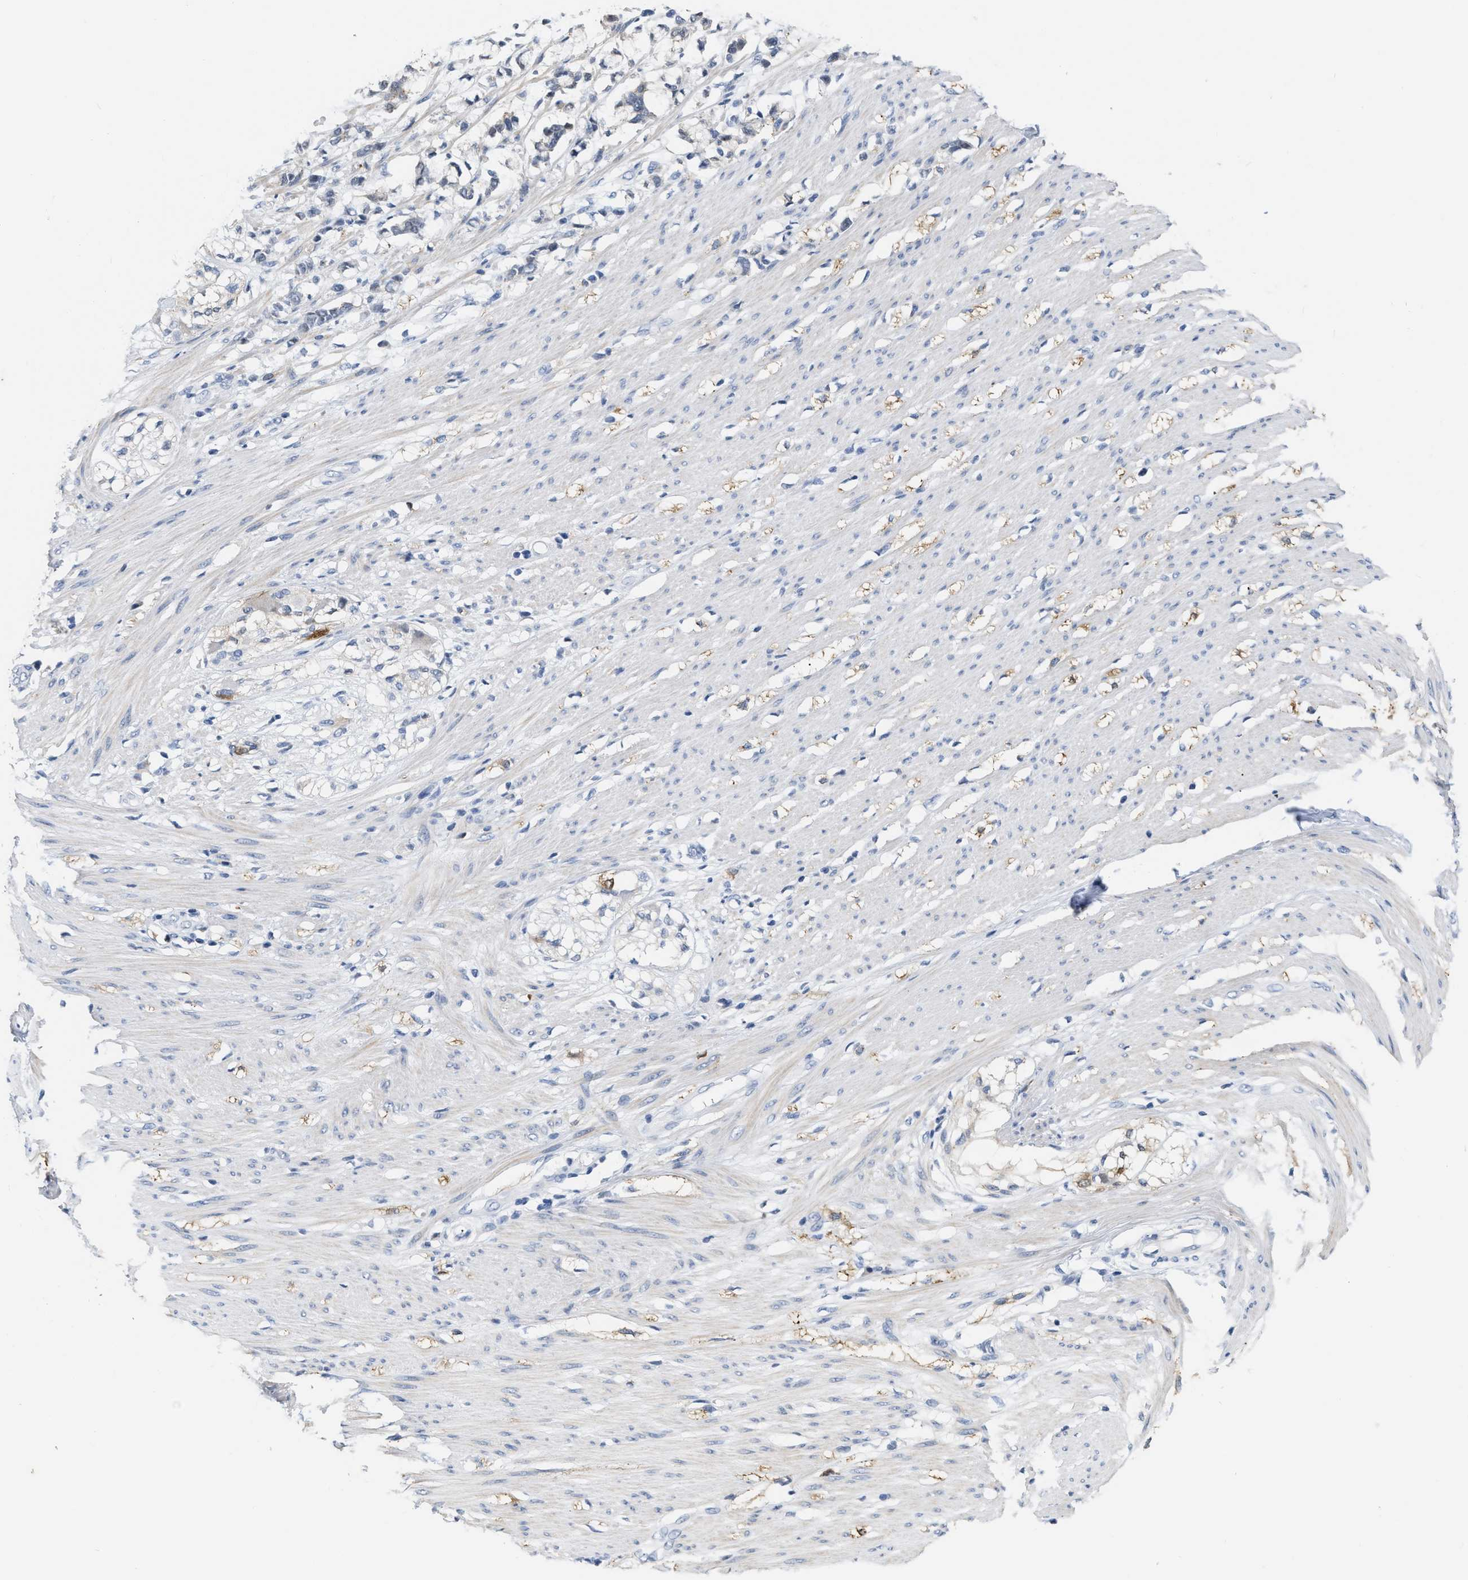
{"staining": {"intensity": "weak", "quantity": "25%-75%", "location": "cytoplasmic/membranous"}, "tissue": "smooth muscle", "cell_type": "Smooth muscle cells", "image_type": "normal", "snomed": [{"axis": "morphology", "description": "Normal tissue, NOS"}, {"axis": "morphology", "description": "Adenocarcinoma, NOS"}, {"axis": "topography", "description": "Smooth muscle"}, {"axis": "topography", "description": "Colon"}], "caption": "DAB immunohistochemical staining of benign human smooth muscle exhibits weak cytoplasmic/membranous protein expression in about 25%-75% of smooth muscle cells.", "gene": "CRYM", "patient": {"sex": "male", "age": 14}}